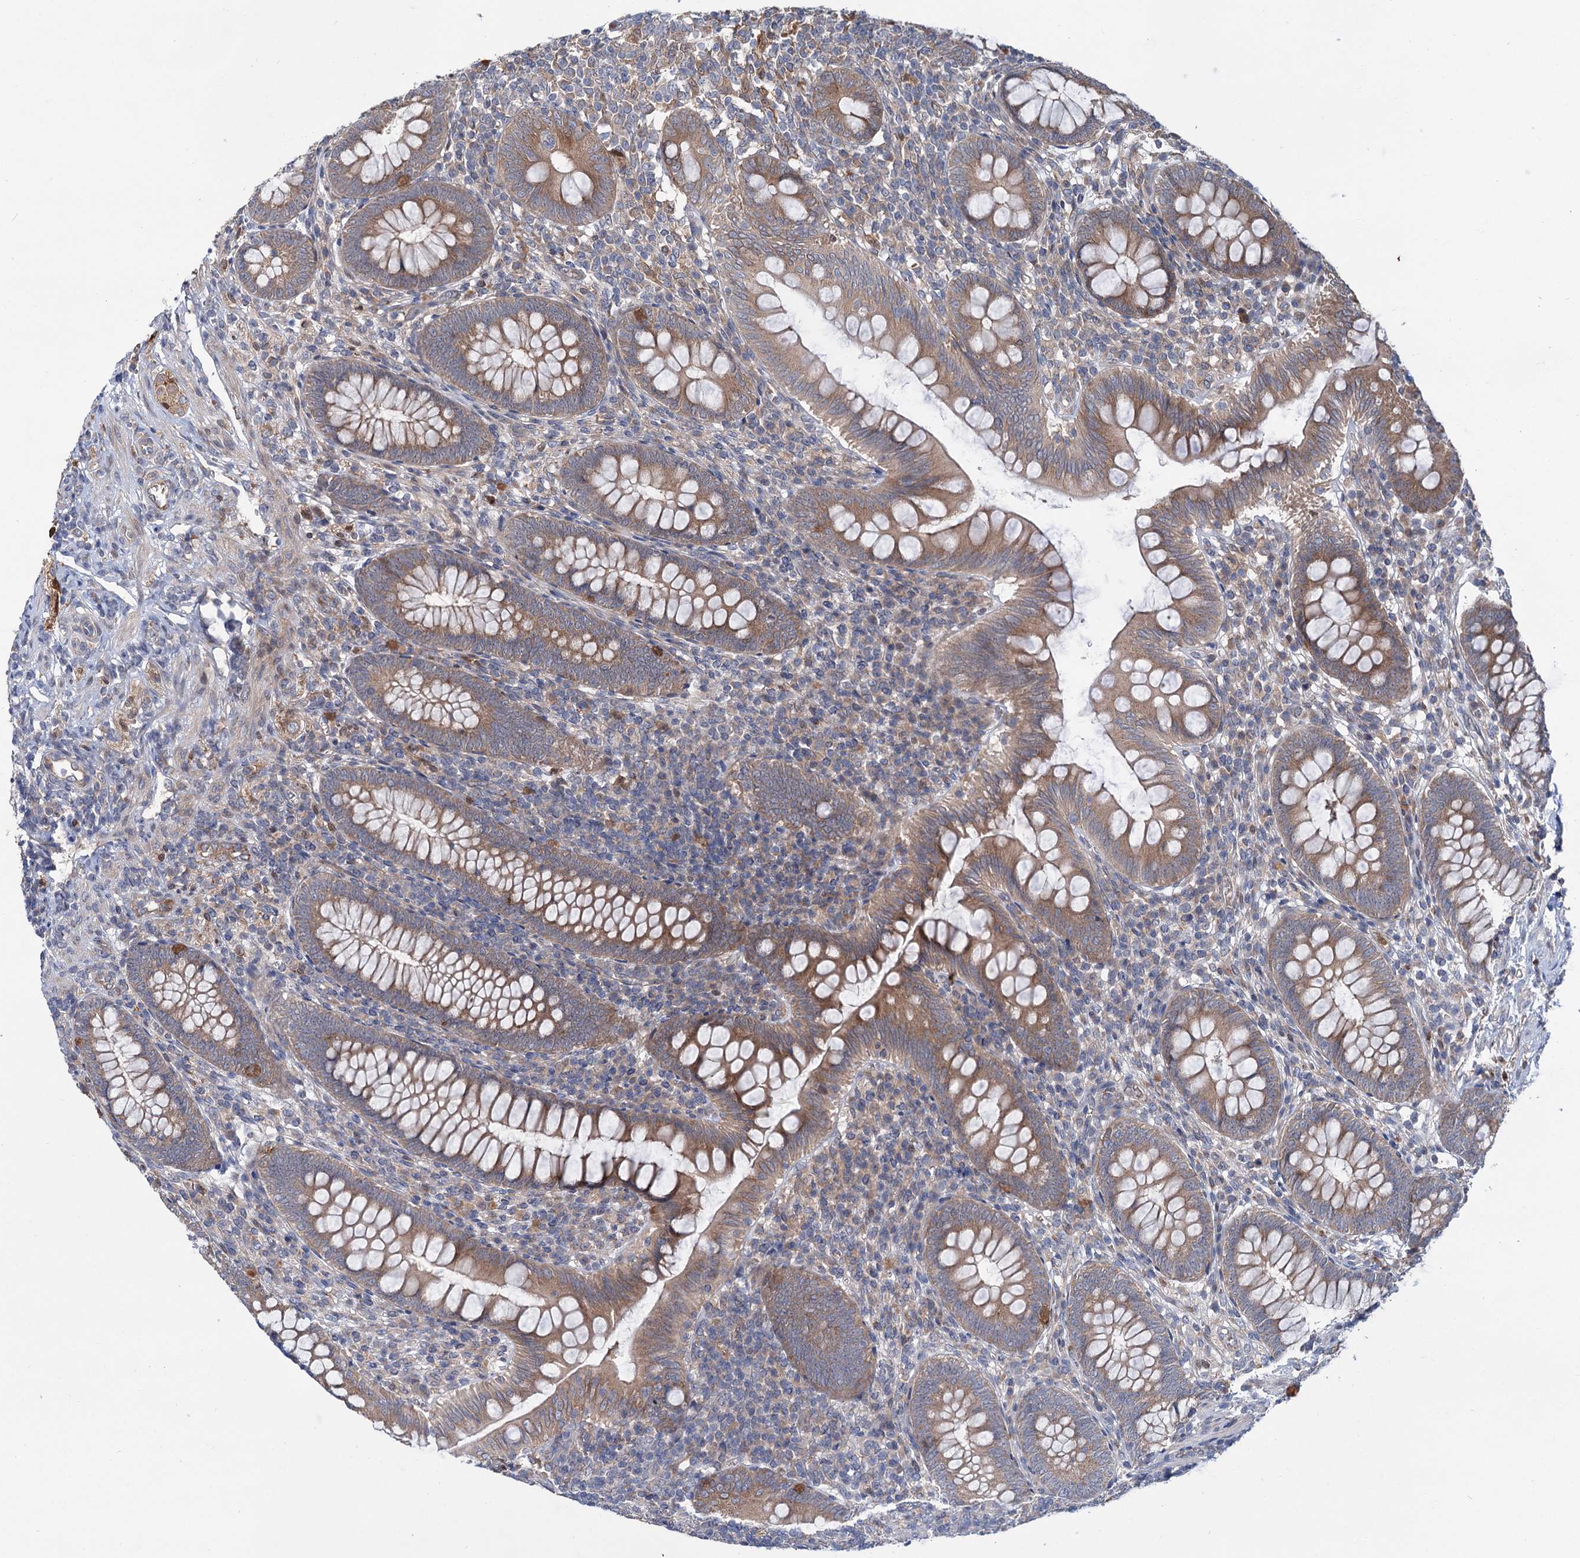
{"staining": {"intensity": "moderate", "quantity": ">75%", "location": "cytoplasmic/membranous"}, "tissue": "appendix", "cell_type": "Glandular cells", "image_type": "normal", "snomed": [{"axis": "morphology", "description": "Normal tissue, NOS"}, {"axis": "topography", "description": "Appendix"}], "caption": "Glandular cells demonstrate medium levels of moderate cytoplasmic/membranous positivity in about >75% of cells in benign human appendix. (DAB IHC, brown staining for protein, blue staining for nuclei).", "gene": "PTPN3", "patient": {"sex": "male", "age": 14}}